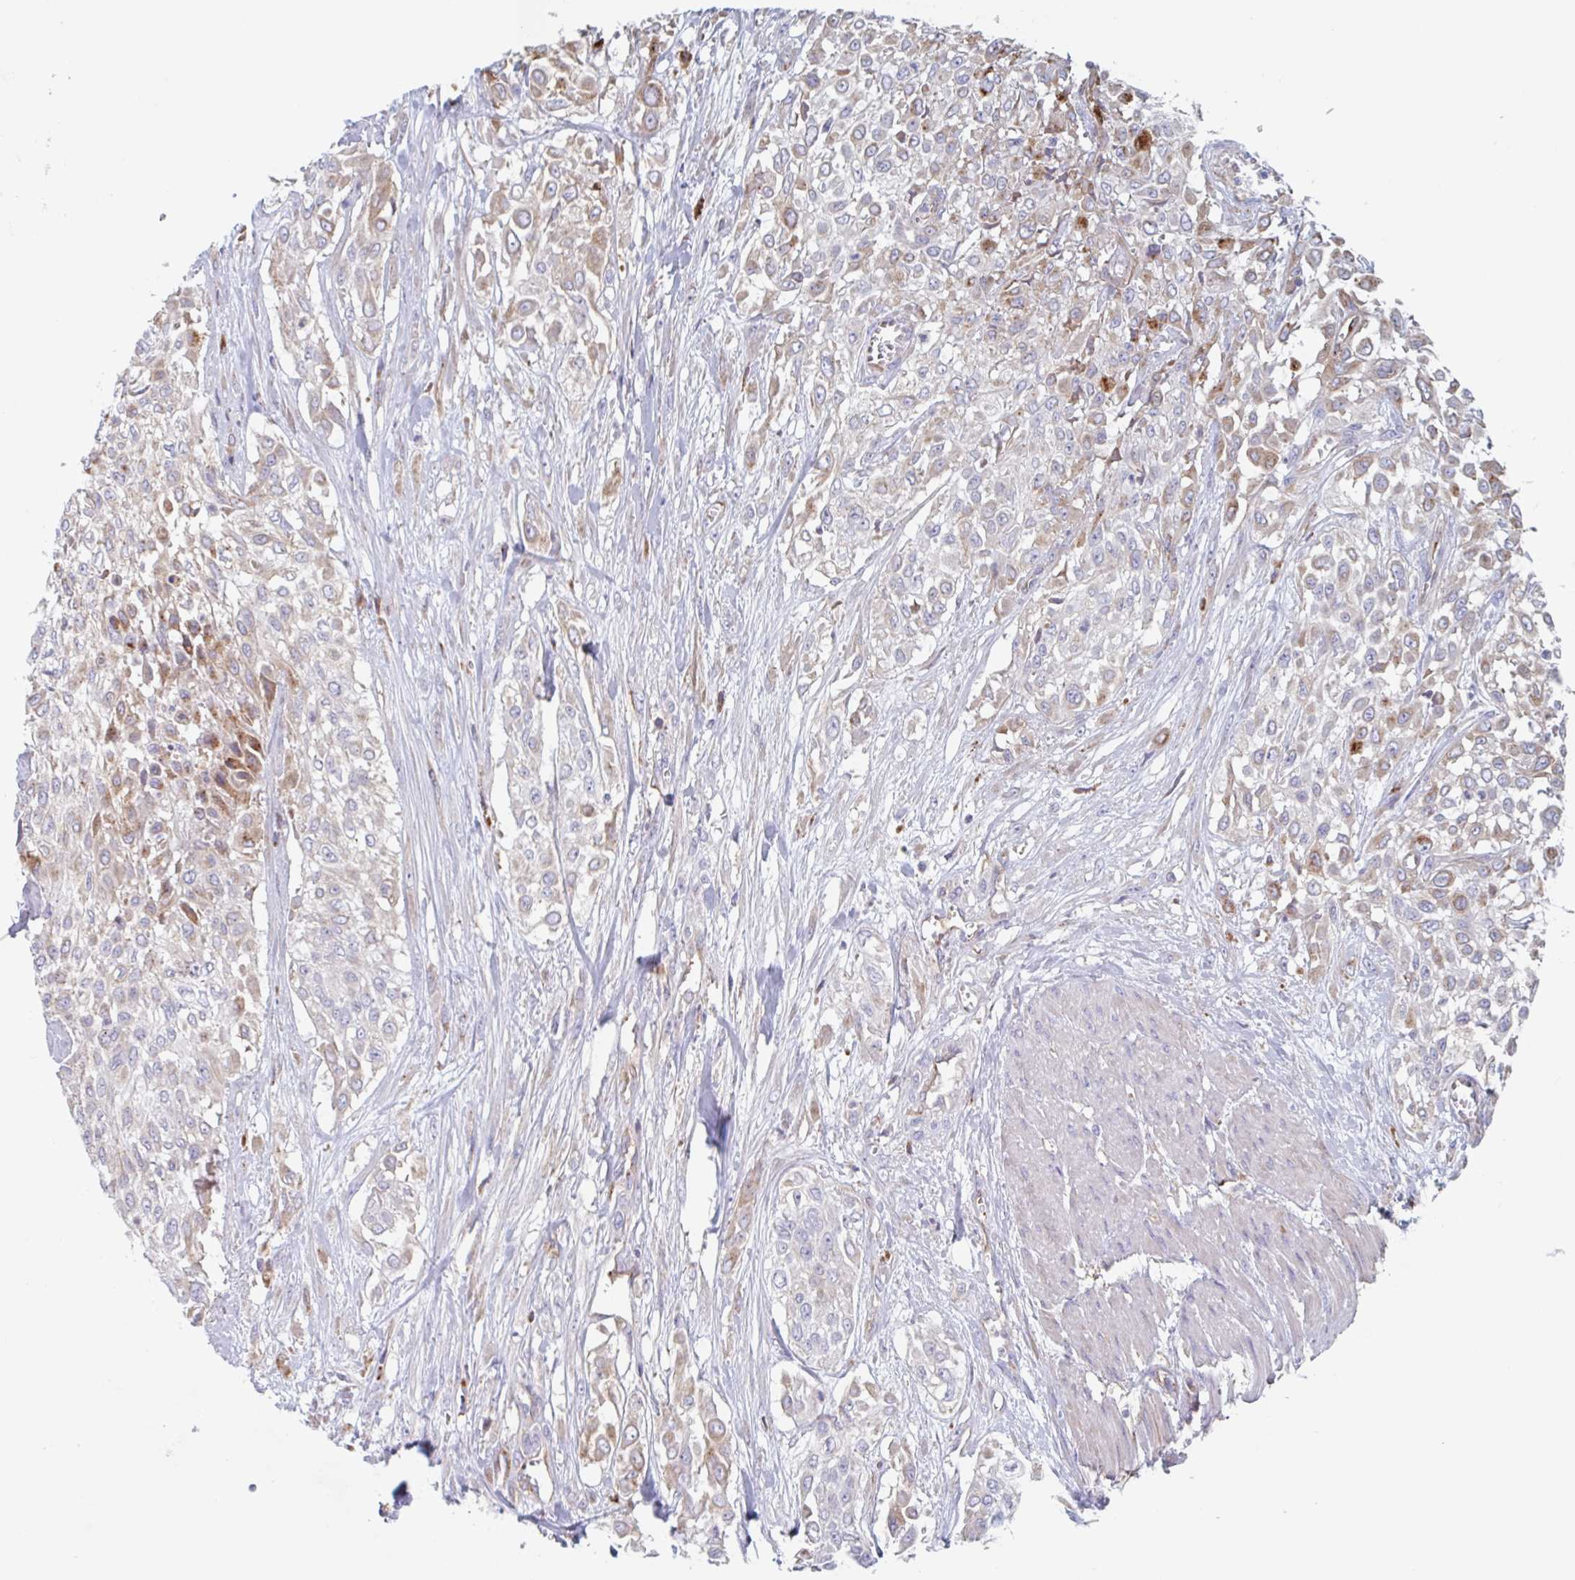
{"staining": {"intensity": "moderate", "quantity": "25%-75%", "location": "cytoplasmic/membranous"}, "tissue": "urothelial cancer", "cell_type": "Tumor cells", "image_type": "cancer", "snomed": [{"axis": "morphology", "description": "Urothelial carcinoma, High grade"}, {"axis": "topography", "description": "Urinary bladder"}], "caption": "A histopathology image of human urothelial cancer stained for a protein shows moderate cytoplasmic/membranous brown staining in tumor cells.", "gene": "MANBA", "patient": {"sex": "male", "age": 57}}